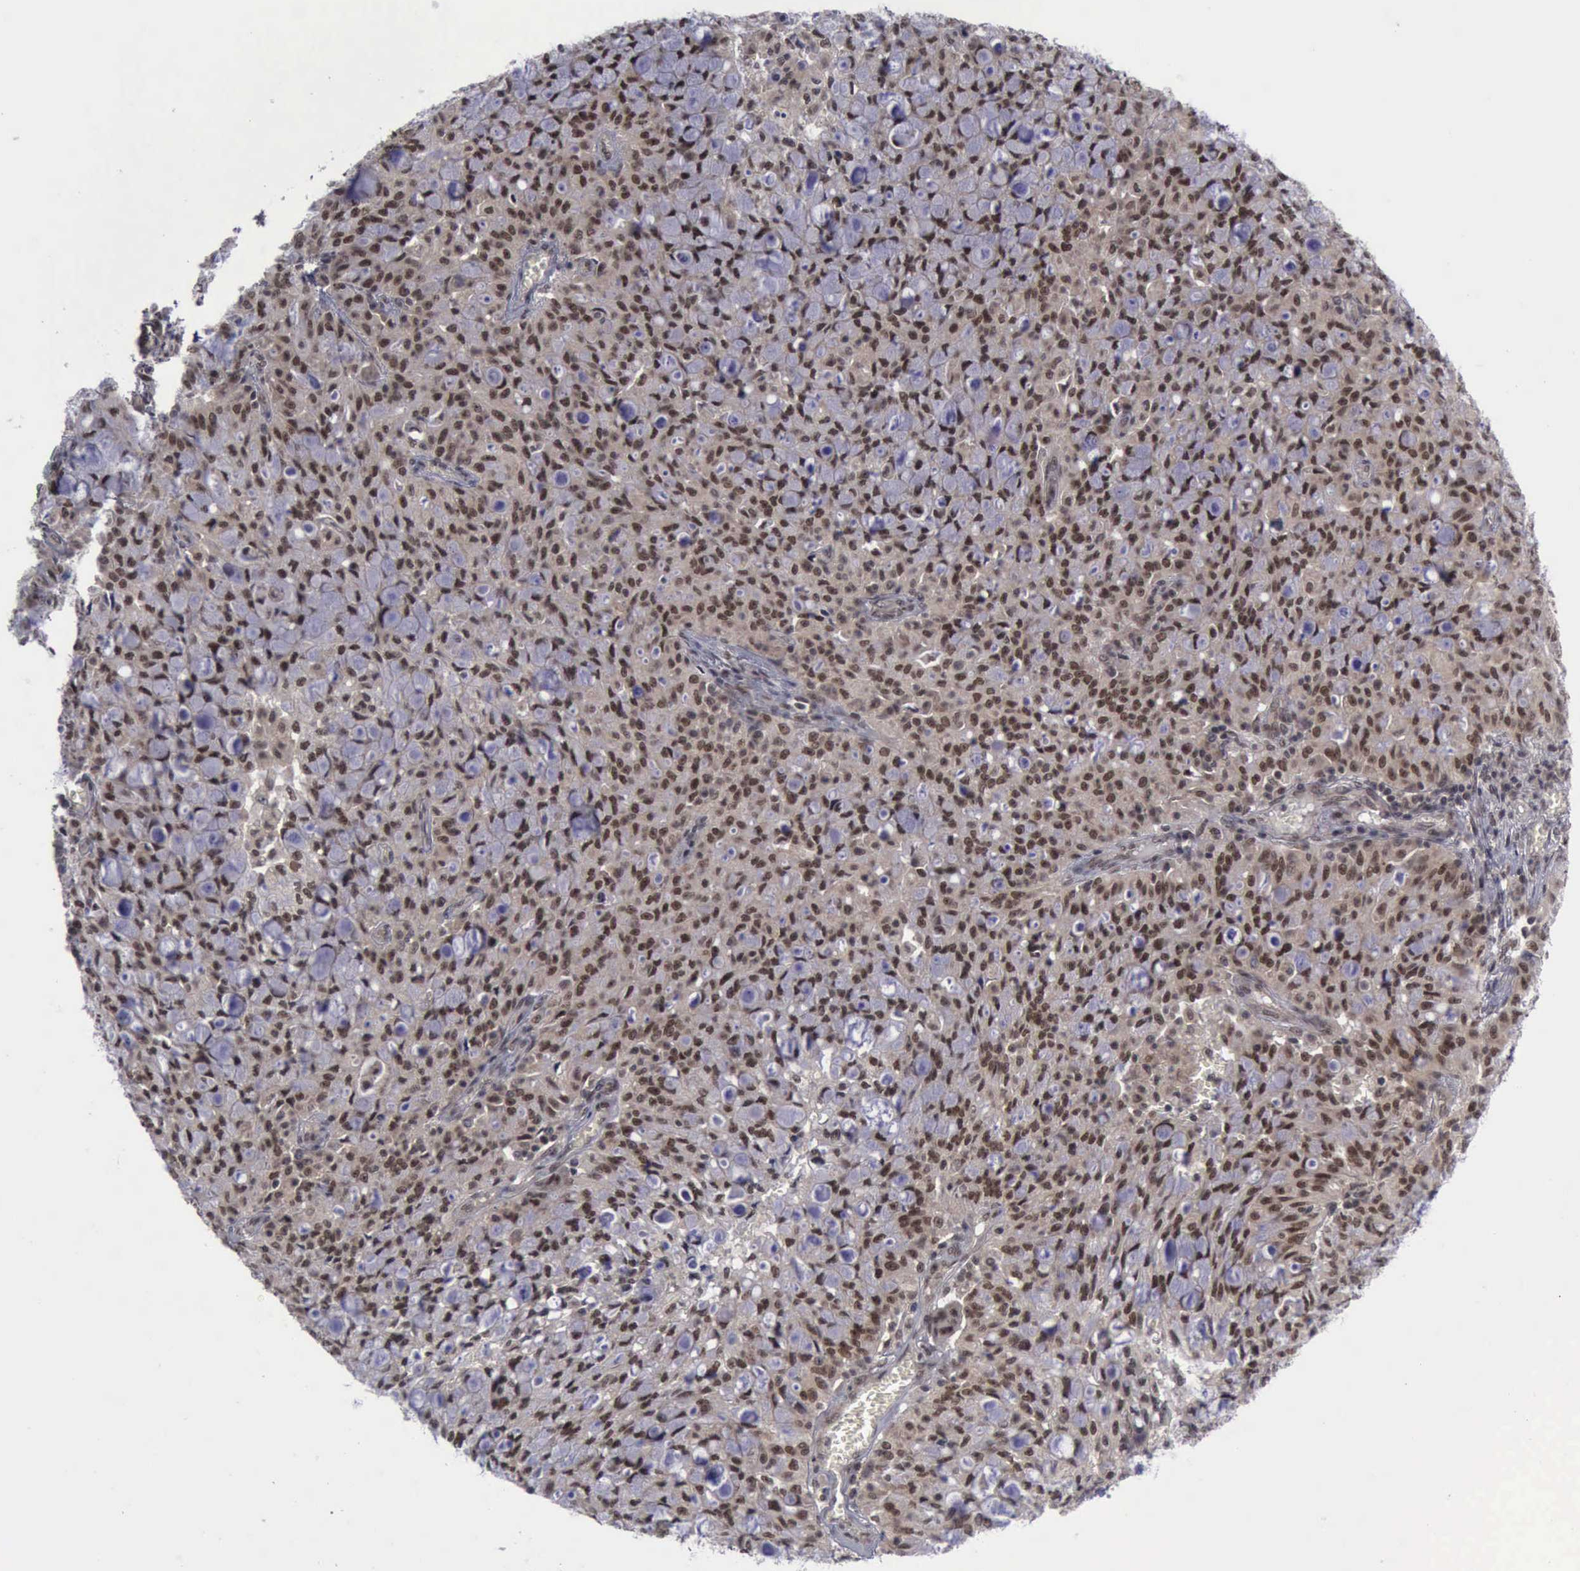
{"staining": {"intensity": "moderate", "quantity": ">75%", "location": "cytoplasmic/membranous,nuclear"}, "tissue": "lung cancer", "cell_type": "Tumor cells", "image_type": "cancer", "snomed": [{"axis": "morphology", "description": "Adenocarcinoma, NOS"}, {"axis": "topography", "description": "Lung"}], "caption": "A micrograph of adenocarcinoma (lung) stained for a protein exhibits moderate cytoplasmic/membranous and nuclear brown staining in tumor cells. (brown staining indicates protein expression, while blue staining denotes nuclei).", "gene": "ATM", "patient": {"sex": "female", "age": 44}}